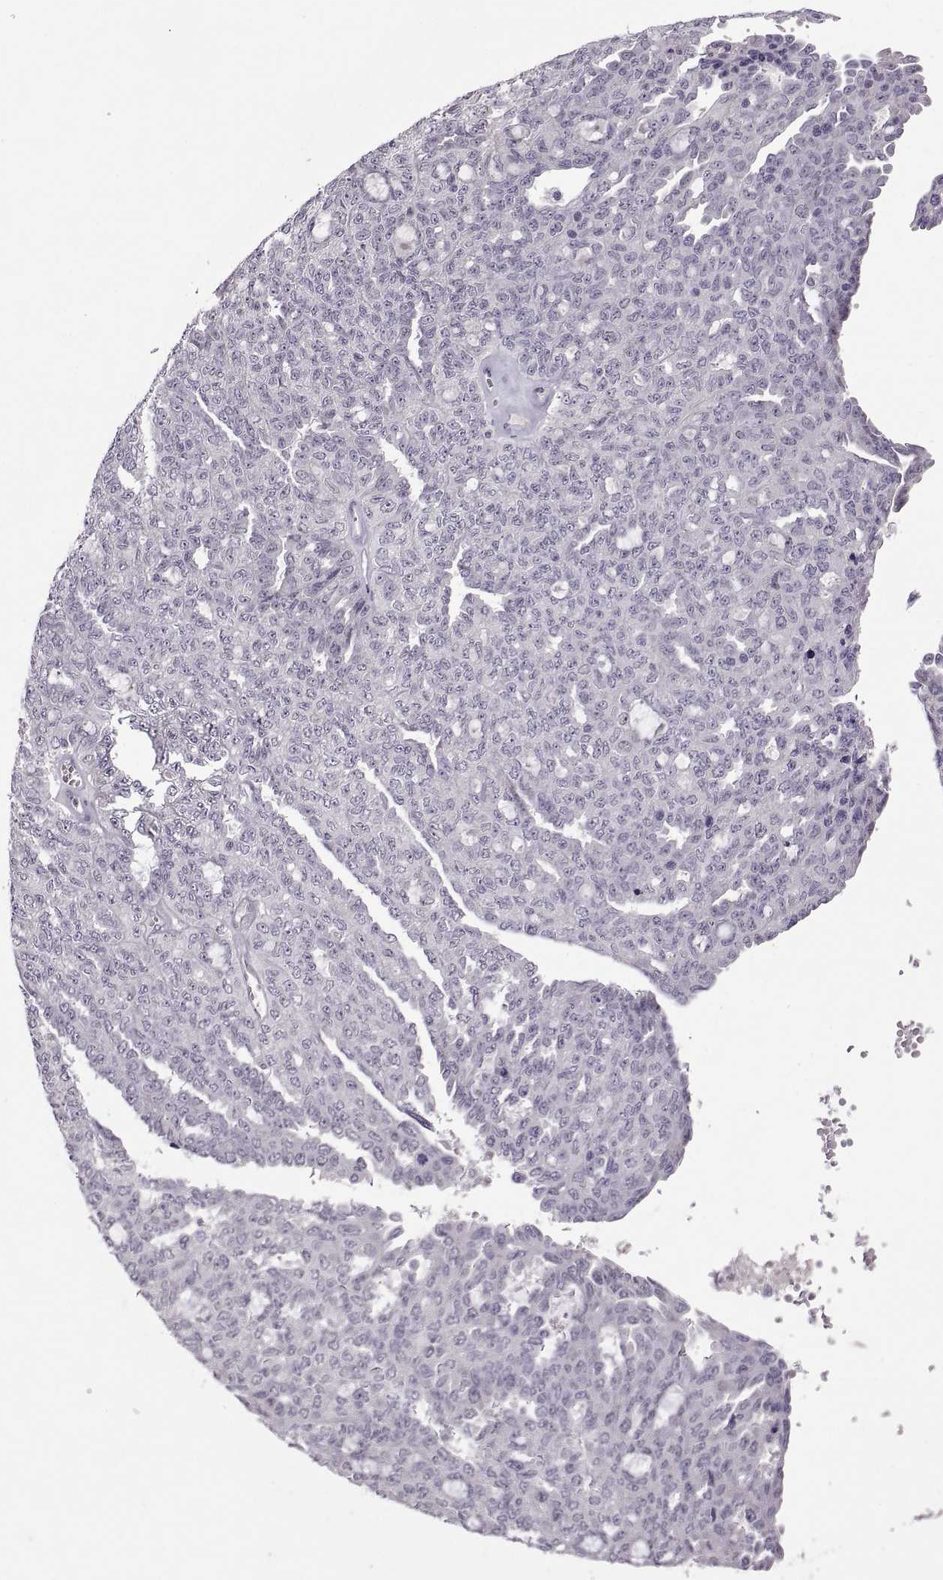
{"staining": {"intensity": "negative", "quantity": "none", "location": "none"}, "tissue": "ovarian cancer", "cell_type": "Tumor cells", "image_type": "cancer", "snomed": [{"axis": "morphology", "description": "Cystadenocarcinoma, serous, NOS"}, {"axis": "topography", "description": "Ovary"}], "caption": "Tumor cells are negative for protein expression in human serous cystadenocarcinoma (ovarian). (IHC, brightfield microscopy, high magnification).", "gene": "NEK2", "patient": {"sex": "female", "age": 71}}